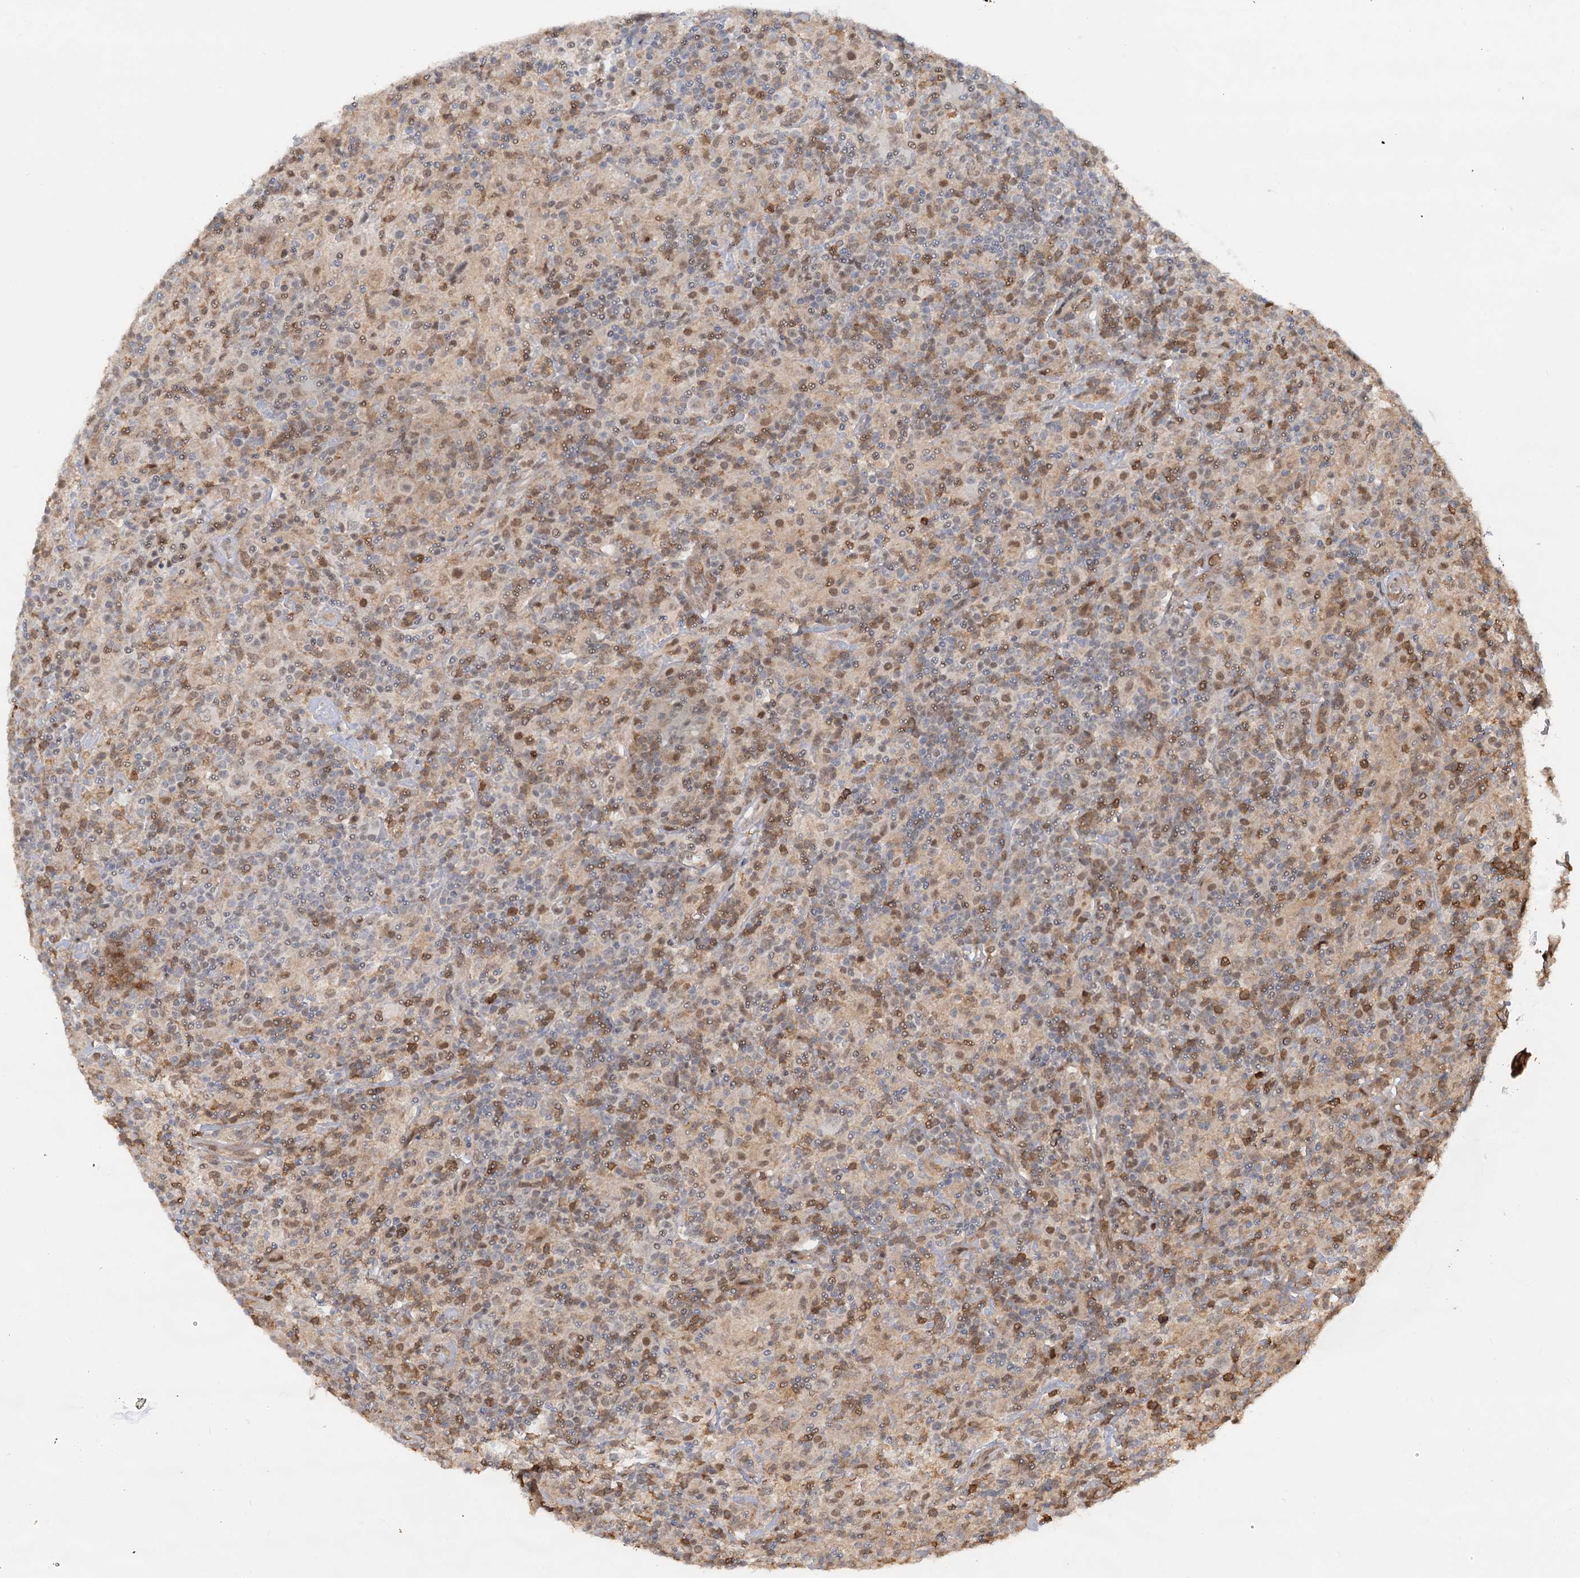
{"staining": {"intensity": "negative", "quantity": "none", "location": "none"}, "tissue": "lymphoma", "cell_type": "Tumor cells", "image_type": "cancer", "snomed": [{"axis": "morphology", "description": "Hodgkin's disease, NOS"}, {"axis": "topography", "description": "Lymph node"}], "caption": "Immunohistochemical staining of human Hodgkin's disease displays no significant staining in tumor cells.", "gene": "ZNF609", "patient": {"sex": "male", "age": 70}}